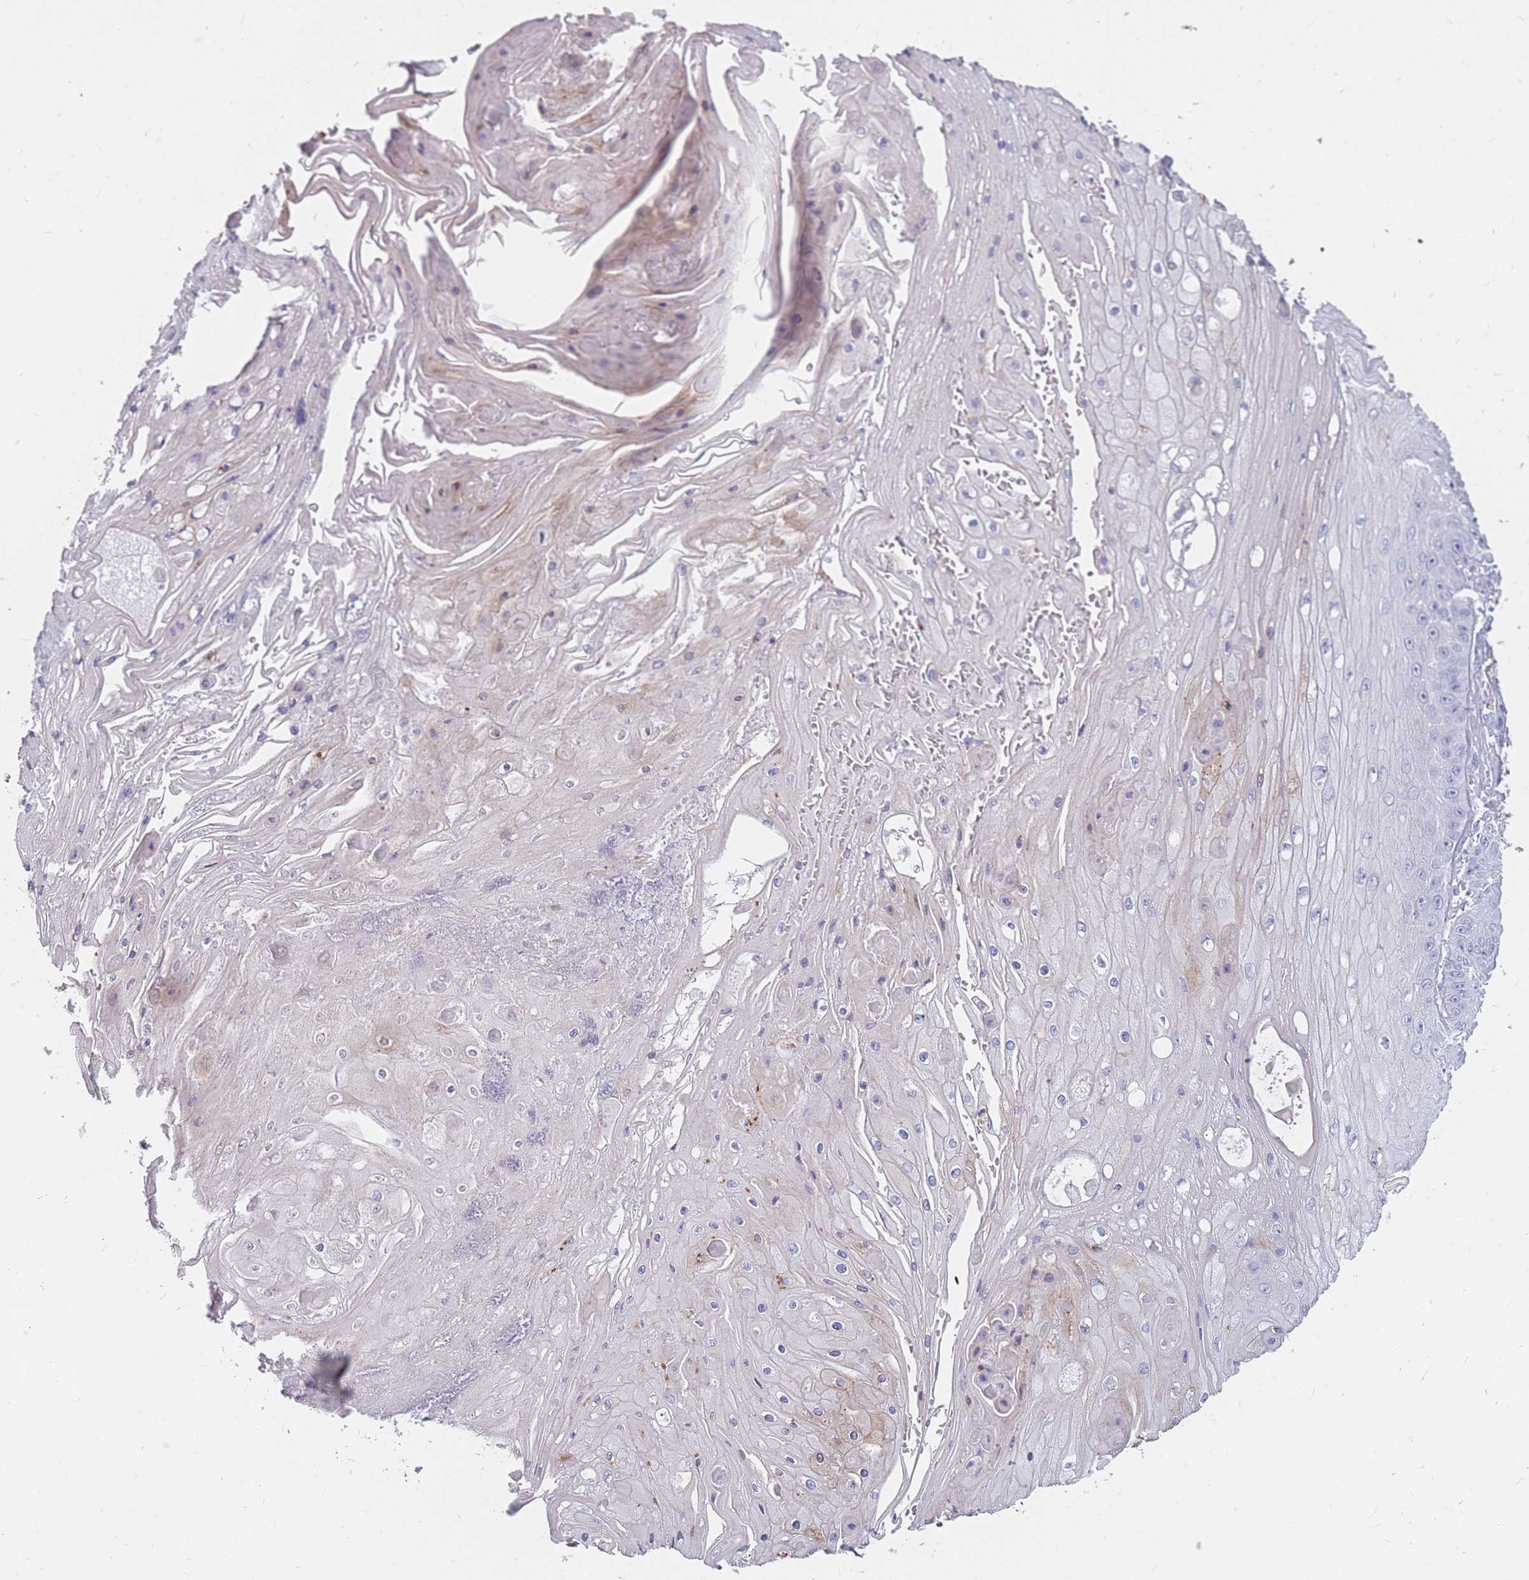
{"staining": {"intensity": "negative", "quantity": "none", "location": "none"}, "tissue": "skin cancer", "cell_type": "Tumor cells", "image_type": "cancer", "snomed": [{"axis": "morphology", "description": "Squamous cell carcinoma, NOS"}, {"axis": "topography", "description": "Skin"}], "caption": "Tumor cells are negative for brown protein staining in skin cancer (squamous cell carcinoma).", "gene": "GNA11", "patient": {"sex": "male", "age": 70}}